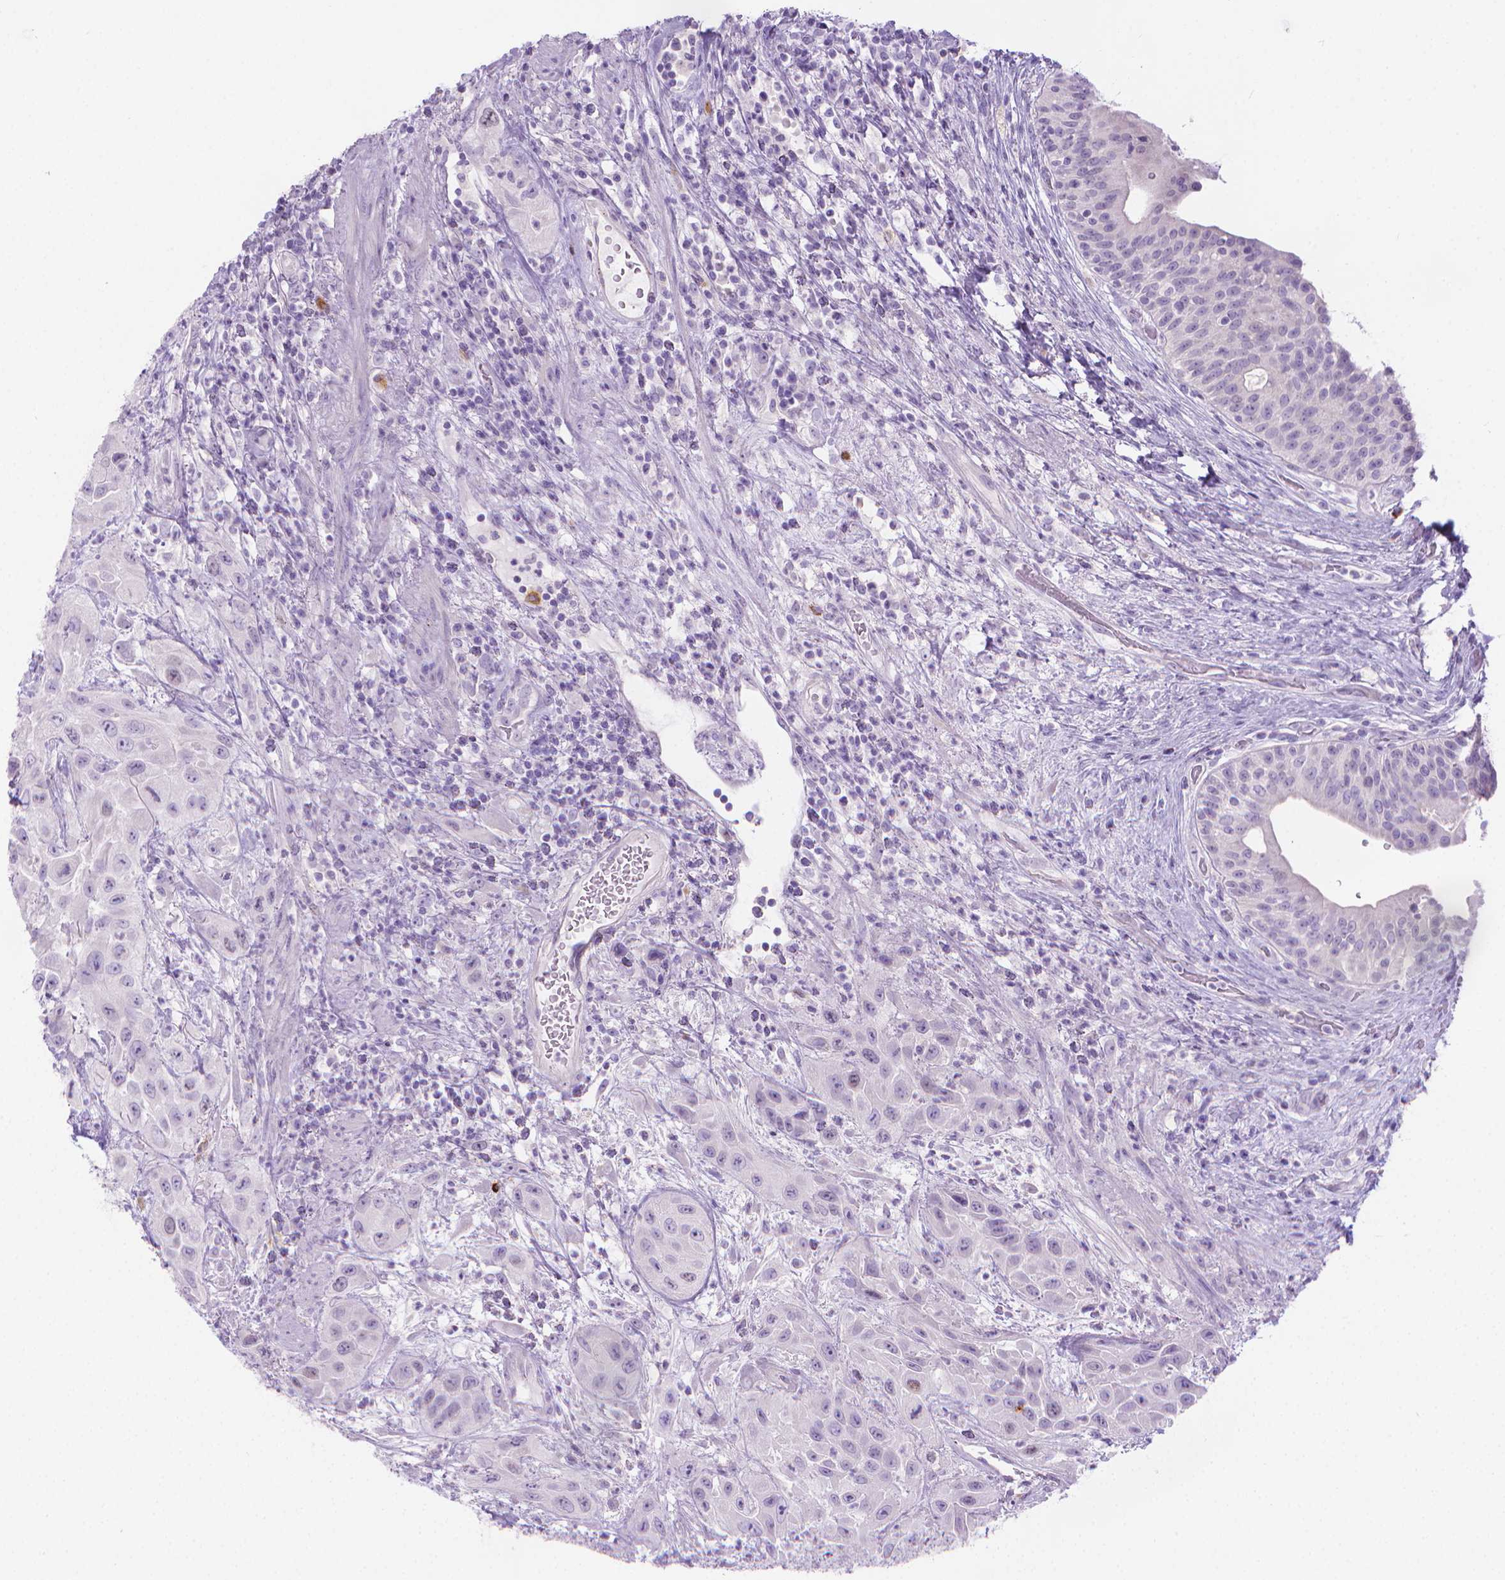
{"staining": {"intensity": "negative", "quantity": "none", "location": "none"}, "tissue": "urothelial cancer", "cell_type": "Tumor cells", "image_type": "cancer", "snomed": [{"axis": "morphology", "description": "Urothelial carcinoma, High grade"}, {"axis": "topography", "description": "Urinary bladder"}], "caption": "Immunohistochemistry (IHC) image of neoplastic tissue: human urothelial cancer stained with DAB reveals no significant protein expression in tumor cells.", "gene": "SPAG6", "patient": {"sex": "male", "age": 79}}